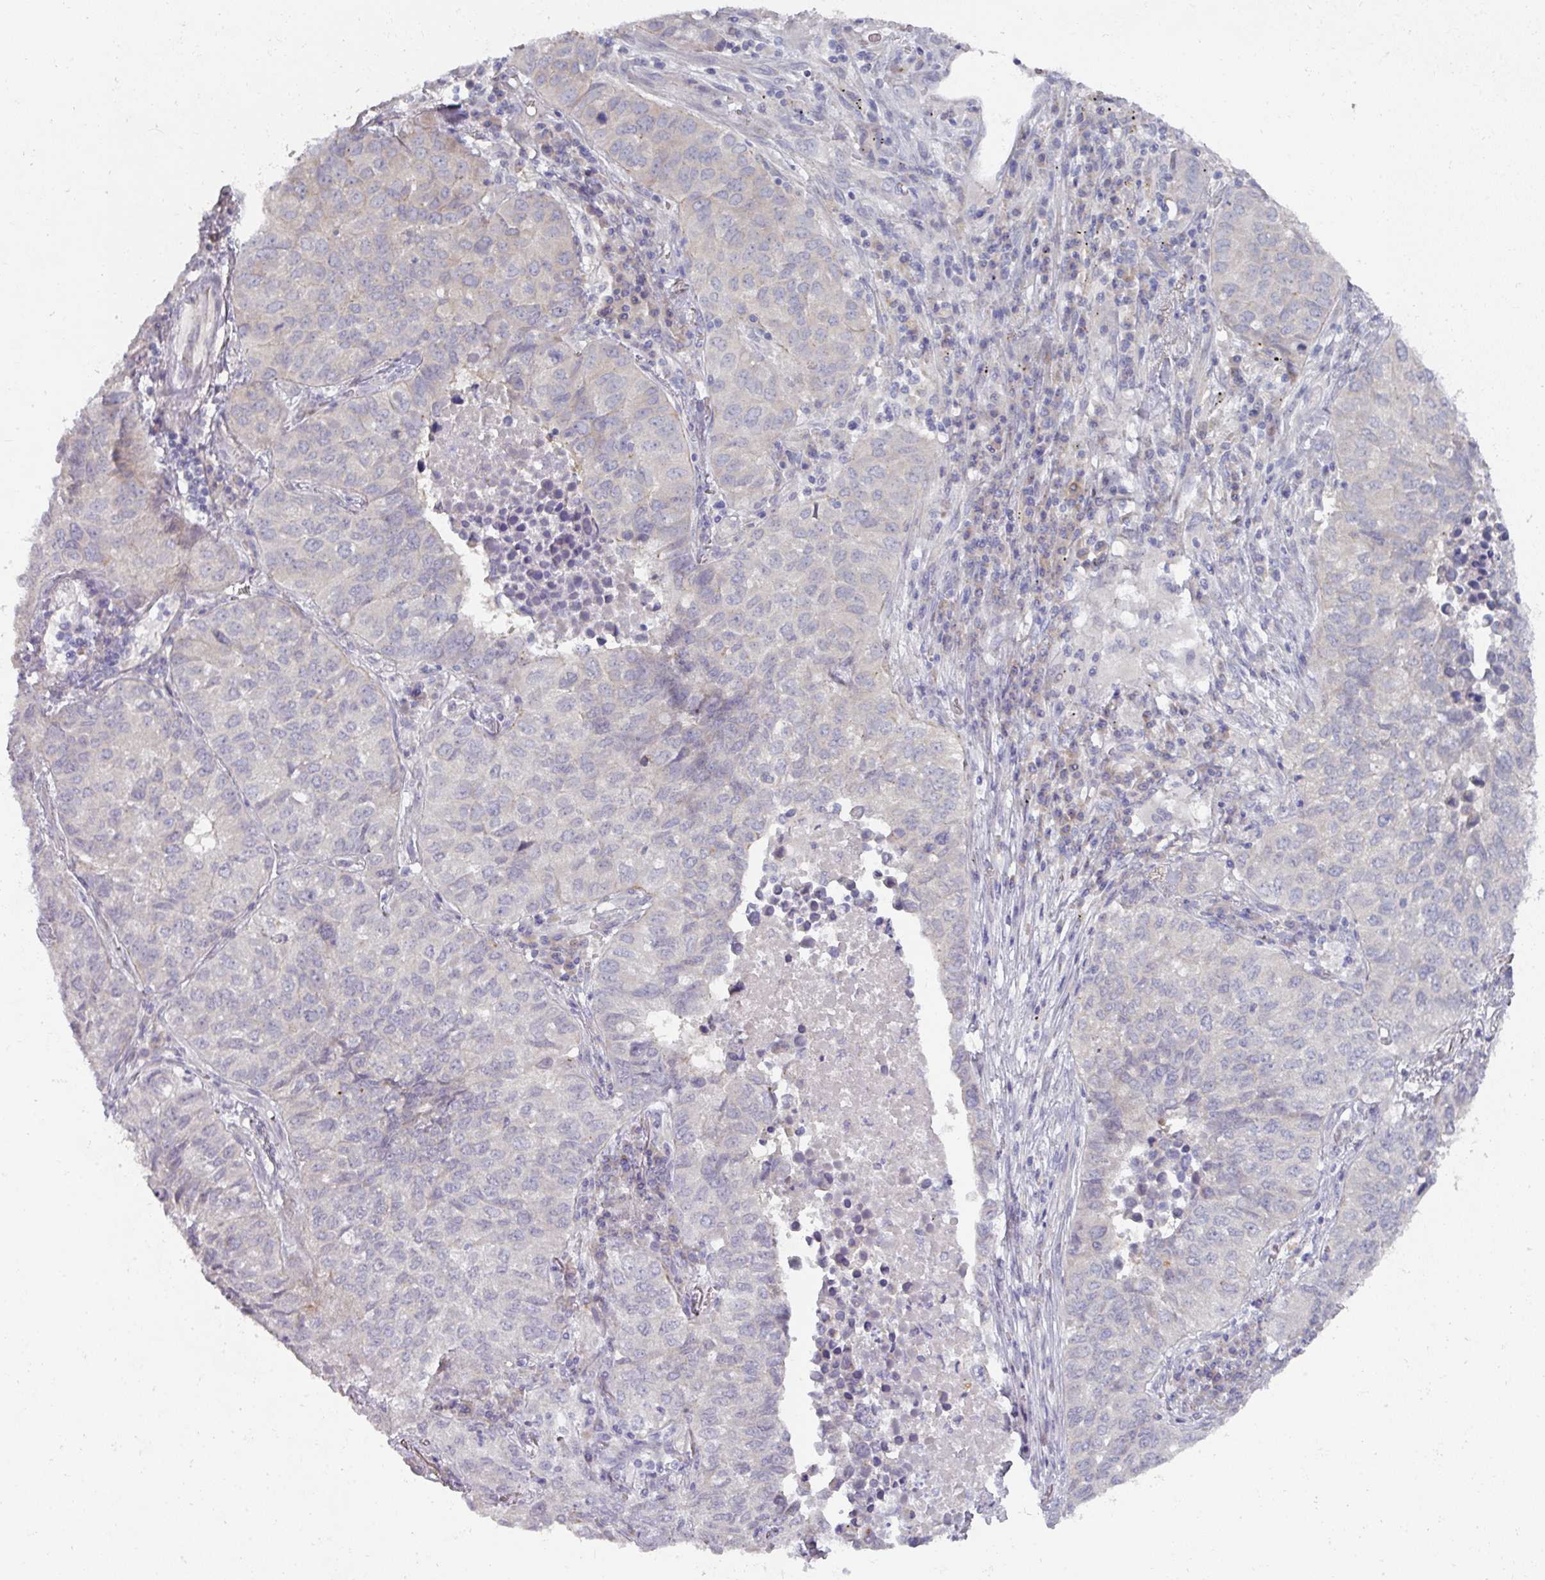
{"staining": {"intensity": "negative", "quantity": "none", "location": "none"}, "tissue": "lung cancer", "cell_type": "Tumor cells", "image_type": "cancer", "snomed": [{"axis": "morphology", "description": "Adenocarcinoma, NOS"}, {"axis": "topography", "description": "Lung"}], "caption": "An immunohistochemistry (IHC) image of lung cancer (adenocarcinoma) is shown. There is no staining in tumor cells of lung cancer (adenocarcinoma).", "gene": "NT5C1A", "patient": {"sex": "female", "age": 50}}